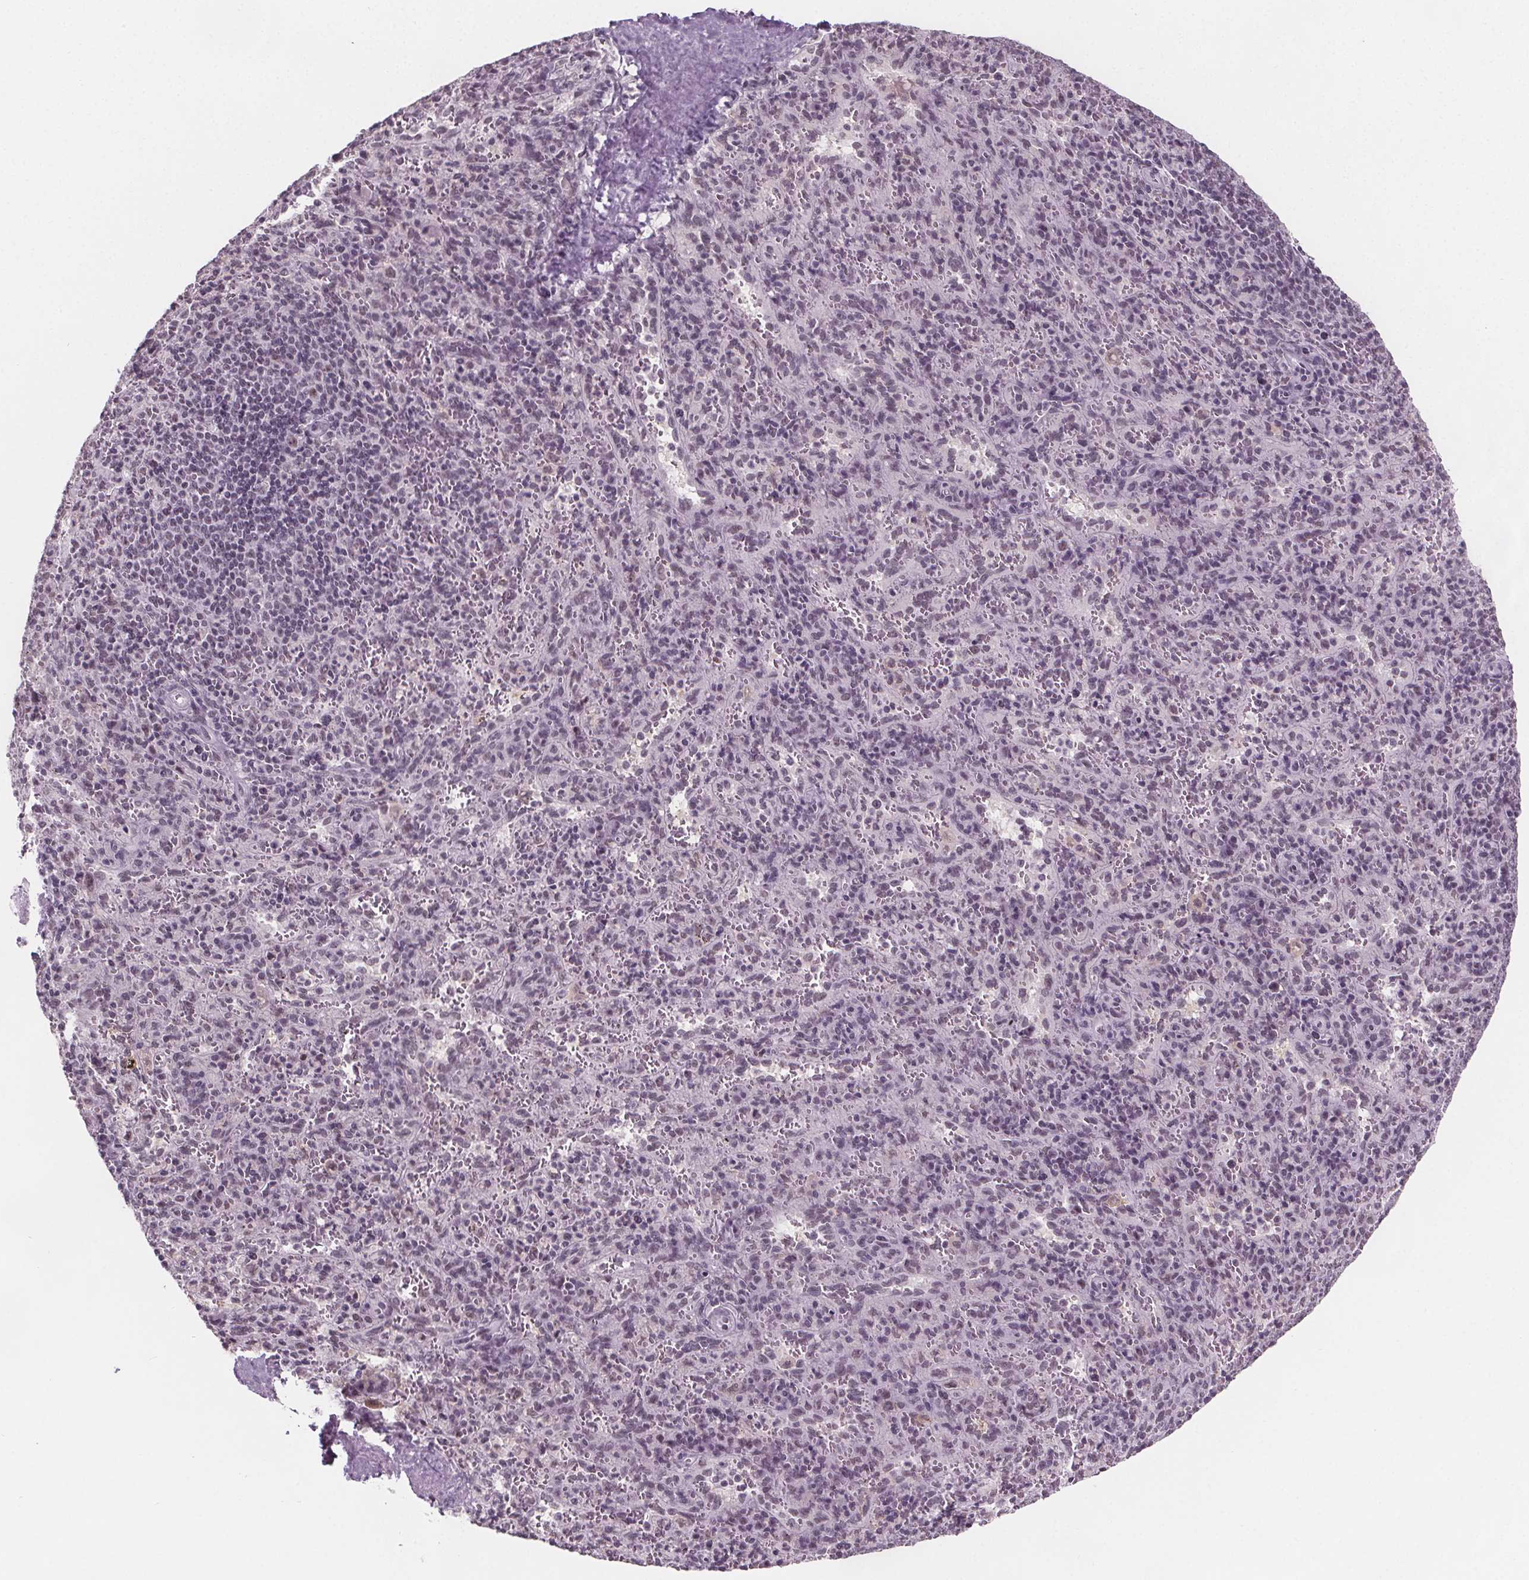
{"staining": {"intensity": "negative", "quantity": "none", "location": "none"}, "tissue": "spleen", "cell_type": "Cells in red pulp", "image_type": "normal", "snomed": [{"axis": "morphology", "description": "Normal tissue, NOS"}, {"axis": "topography", "description": "Spleen"}], "caption": "Immunohistochemistry micrograph of normal spleen: human spleen stained with DAB exhibits no significant protein positivity in cells in red pulp. (Brightfield microscopy of DAB (3,3'-diaminobenzidine) IHC at high magnification).", "gene": "ZNF572", "patient": {"sex": "male", "age": 57}}